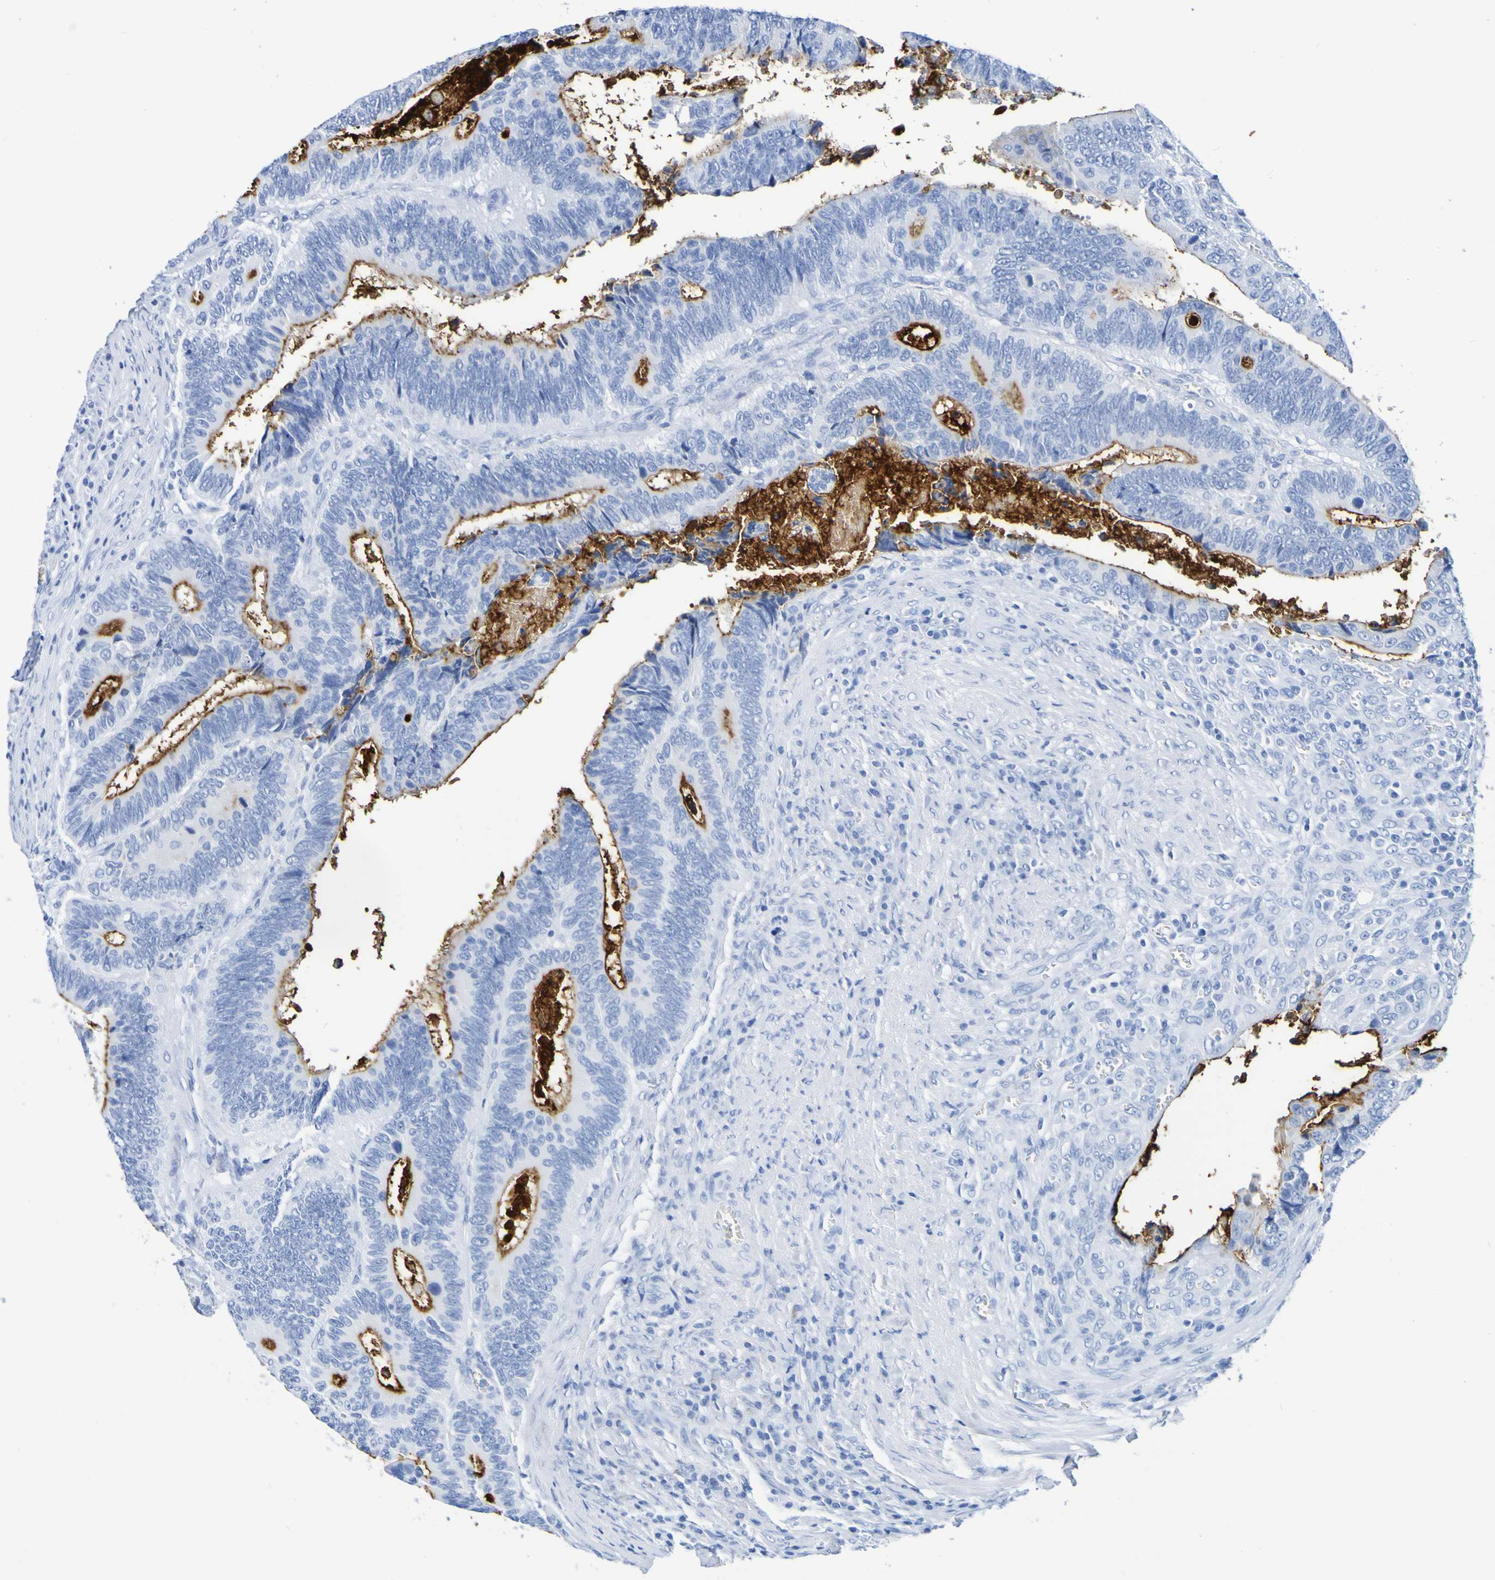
{"staining": {"intensity": "moderate", "quantity": "25%-75%", "location": "cytoplasmic/membranous"}, "tissue": "colorectal cancer", "cell_type": "Tumor cells", "image_type": "cancer", "snomed": [{"axis": "morphology", "description": "Inflammation, NOS"}, {"axis": "morphology", "description": "Adenocarcinoma, NOS"}, {"axis": "topography", "description": "Colon"}], "caption": "Moderate cytoplasmic/membranous protein positivity is identified in approximately 25%-75% of tumor cells in colorectal cancer. (brown staining indicates protein expression, while blue staining denotes nuclei).", "gene": "DPEP1", "patient": {"sex": "male", "age": 72}}